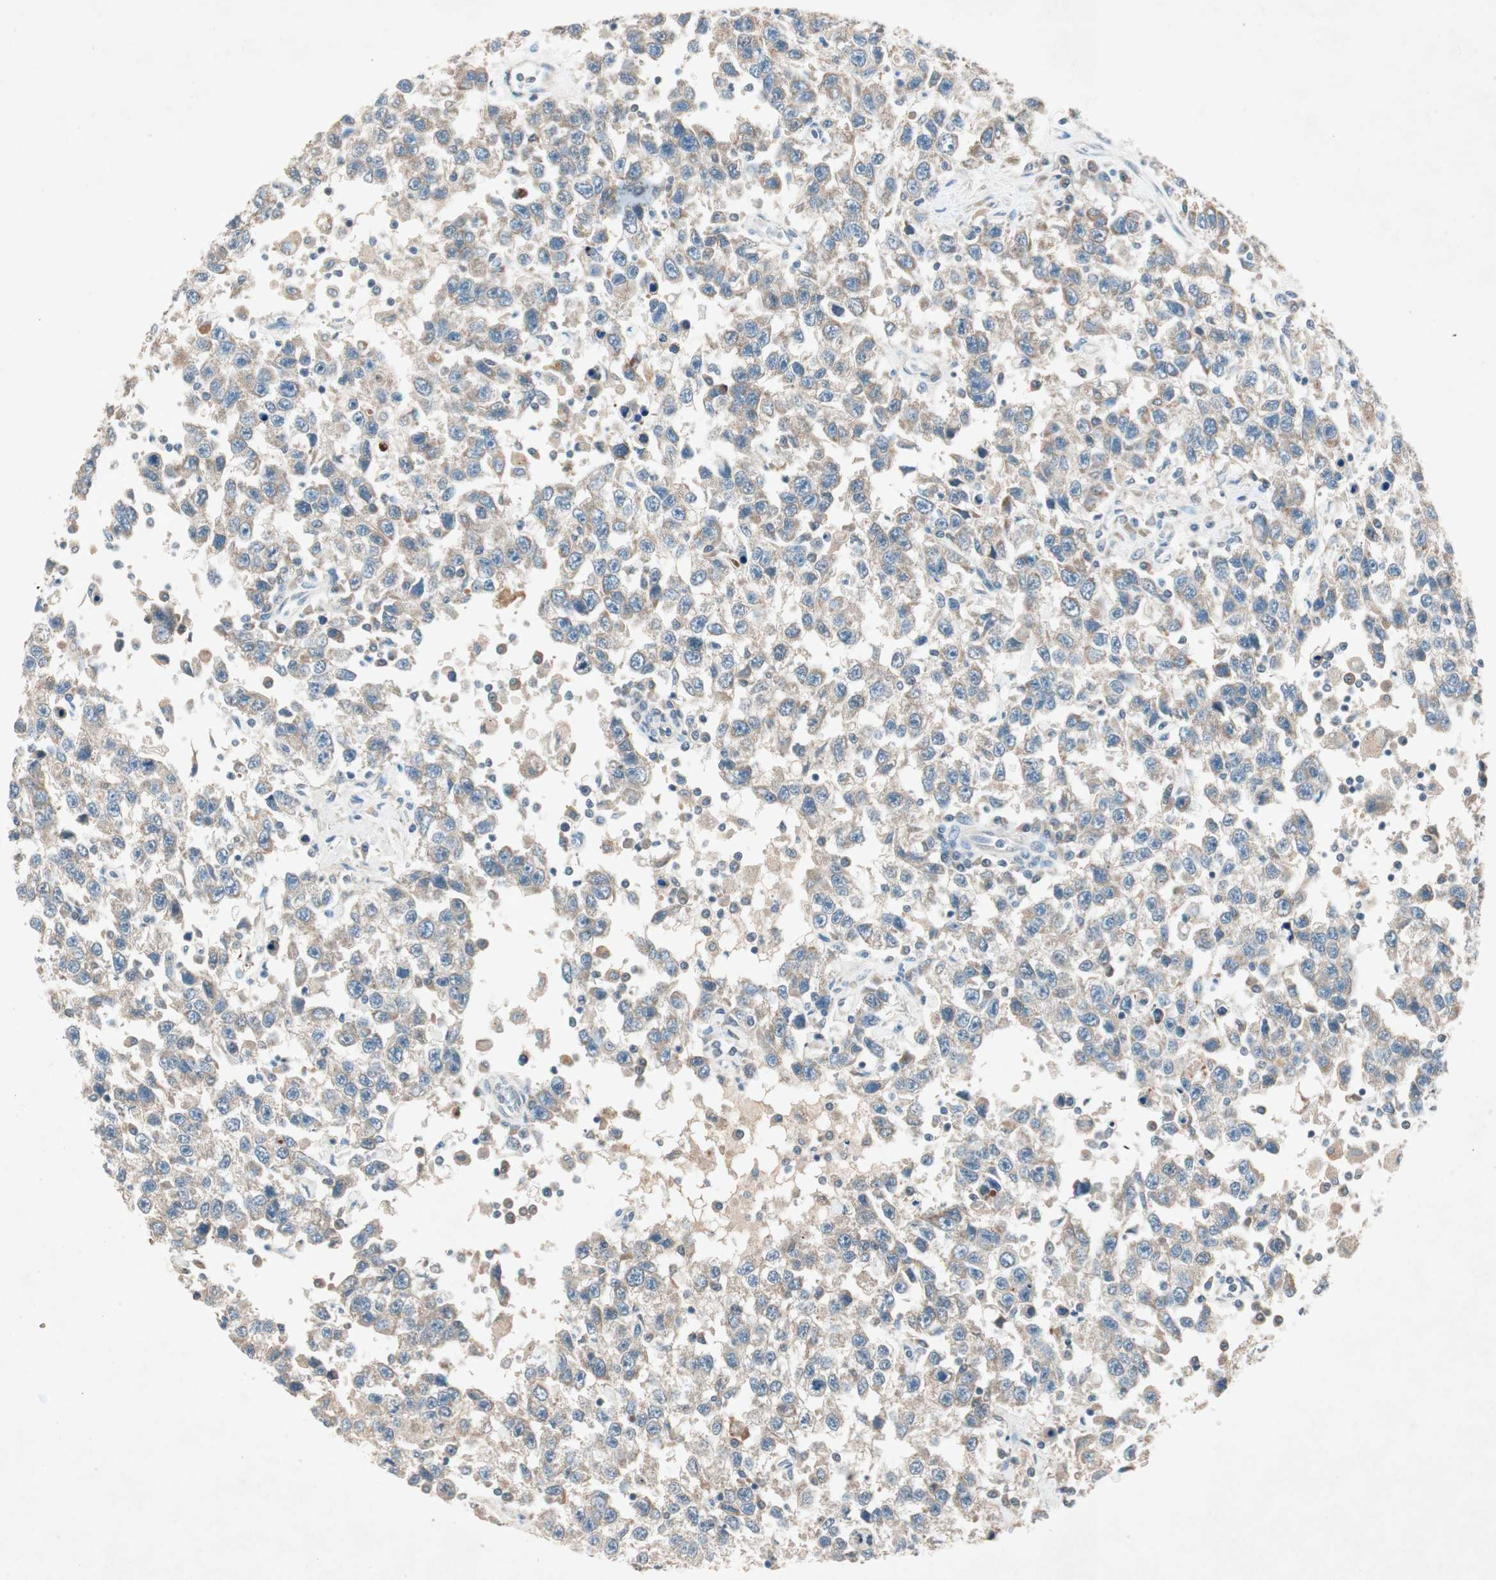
{"staining": {"intensity": "weak", "quantity": "25%-75%", "location": "cytoplasmic/membranous"}, "tissue": "testis cancer", "cell_type": "Tumor cells", "image_type": "cancer", "snomed": [{"axis": "morphology", "description": "Seminoma, NOS"}, {"axis": "topography", "description": "Testis"}], "caption": "Protein expression by immunohistochemistry (IHC) shows weak cytoplasmic/membranous positivity in approximately 25%-75% of tumor cells in testis cancer (seminoma).", "gene": "NKAIN1", "patient": {"sex": "male", "age": 41}}